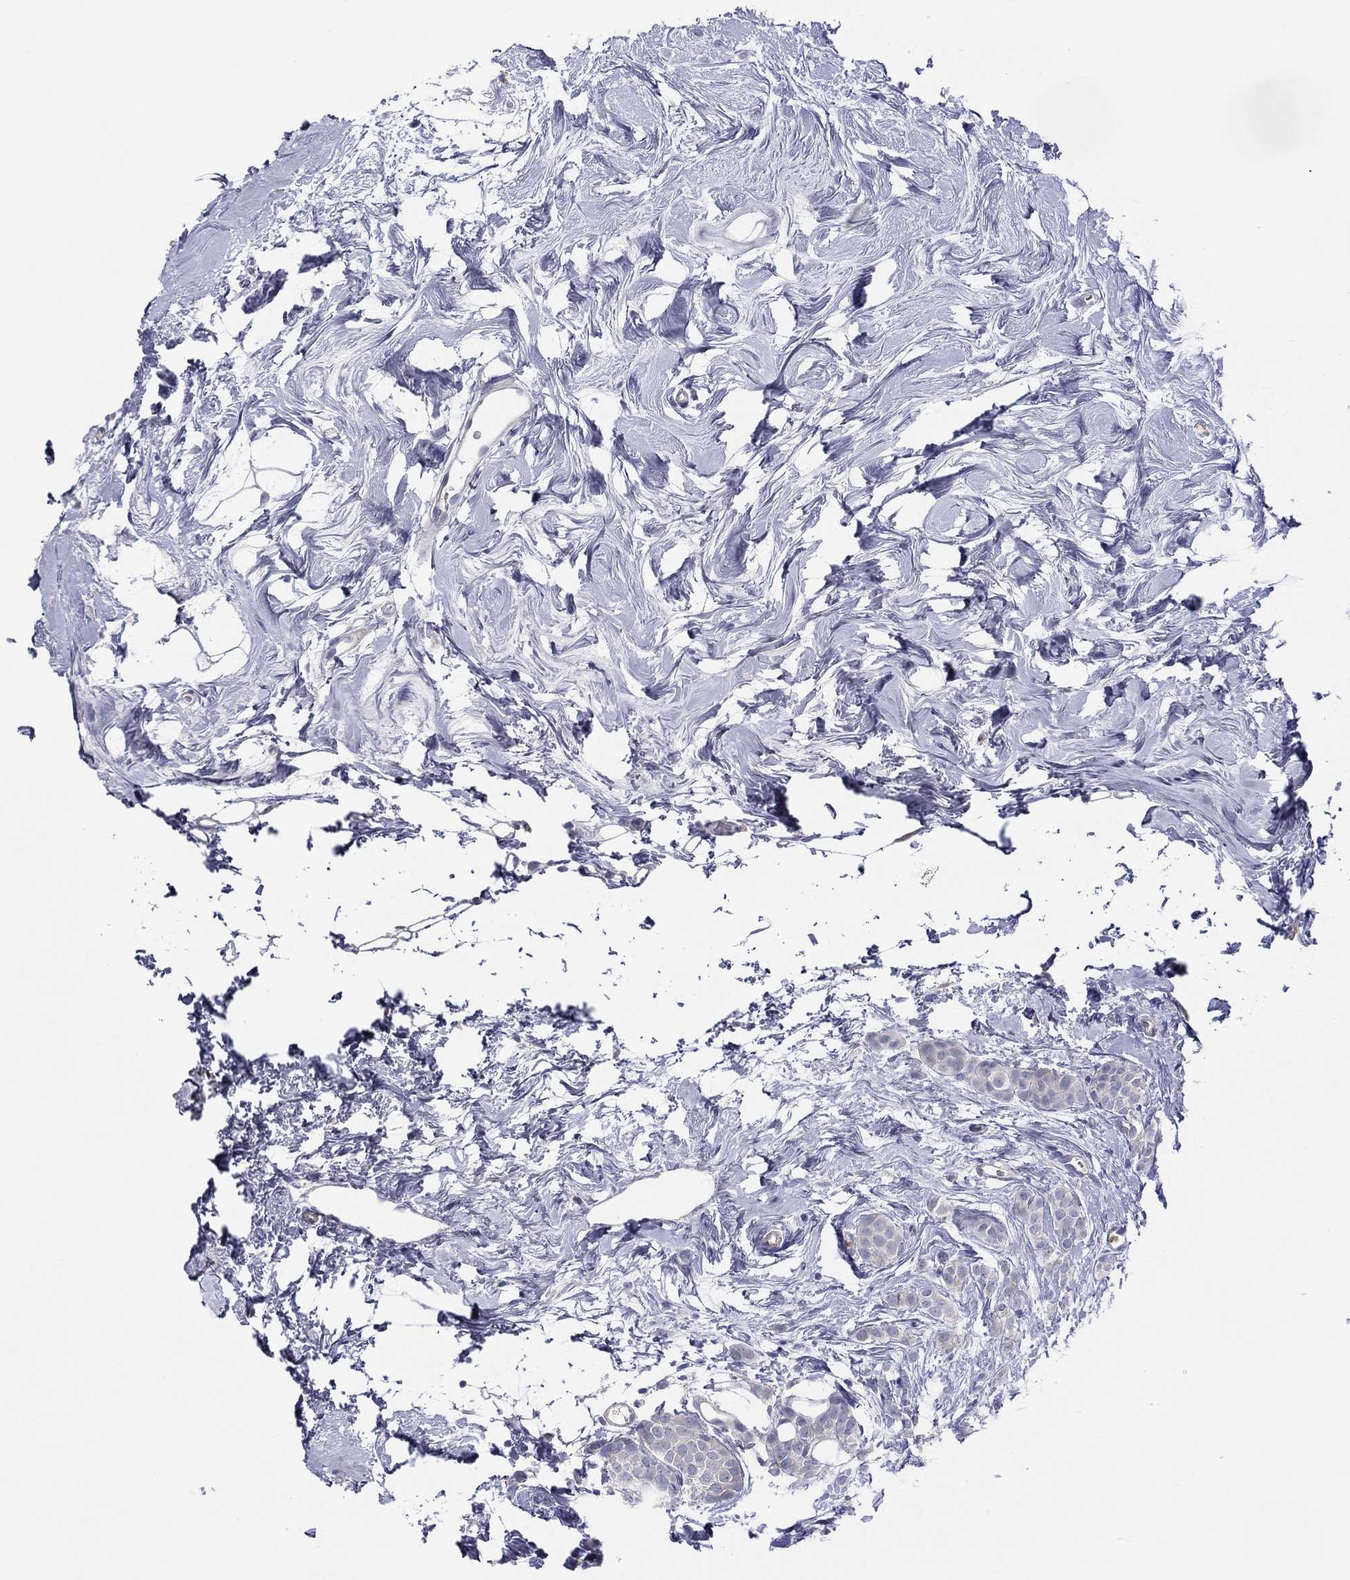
{"staining": {"intensity": "negative", "quantity": "none", "location": "none"}, "tissue": "breast cancer", "cell_type": "Tumor cells", "image_type": "cancer", "snomed": [{"axis": "morphology", "description": "Lobular carcinoma"}, {"axis": "topography", "description": "Breast"}], "caption": "Immunohistochemistry image of human breast cancer stained for a protein (brown), which displays no expression in tumor cells. Nuclei are stained in blue.", "gene": "MLF1", "patient": {"sex": "female", "age": 49}}